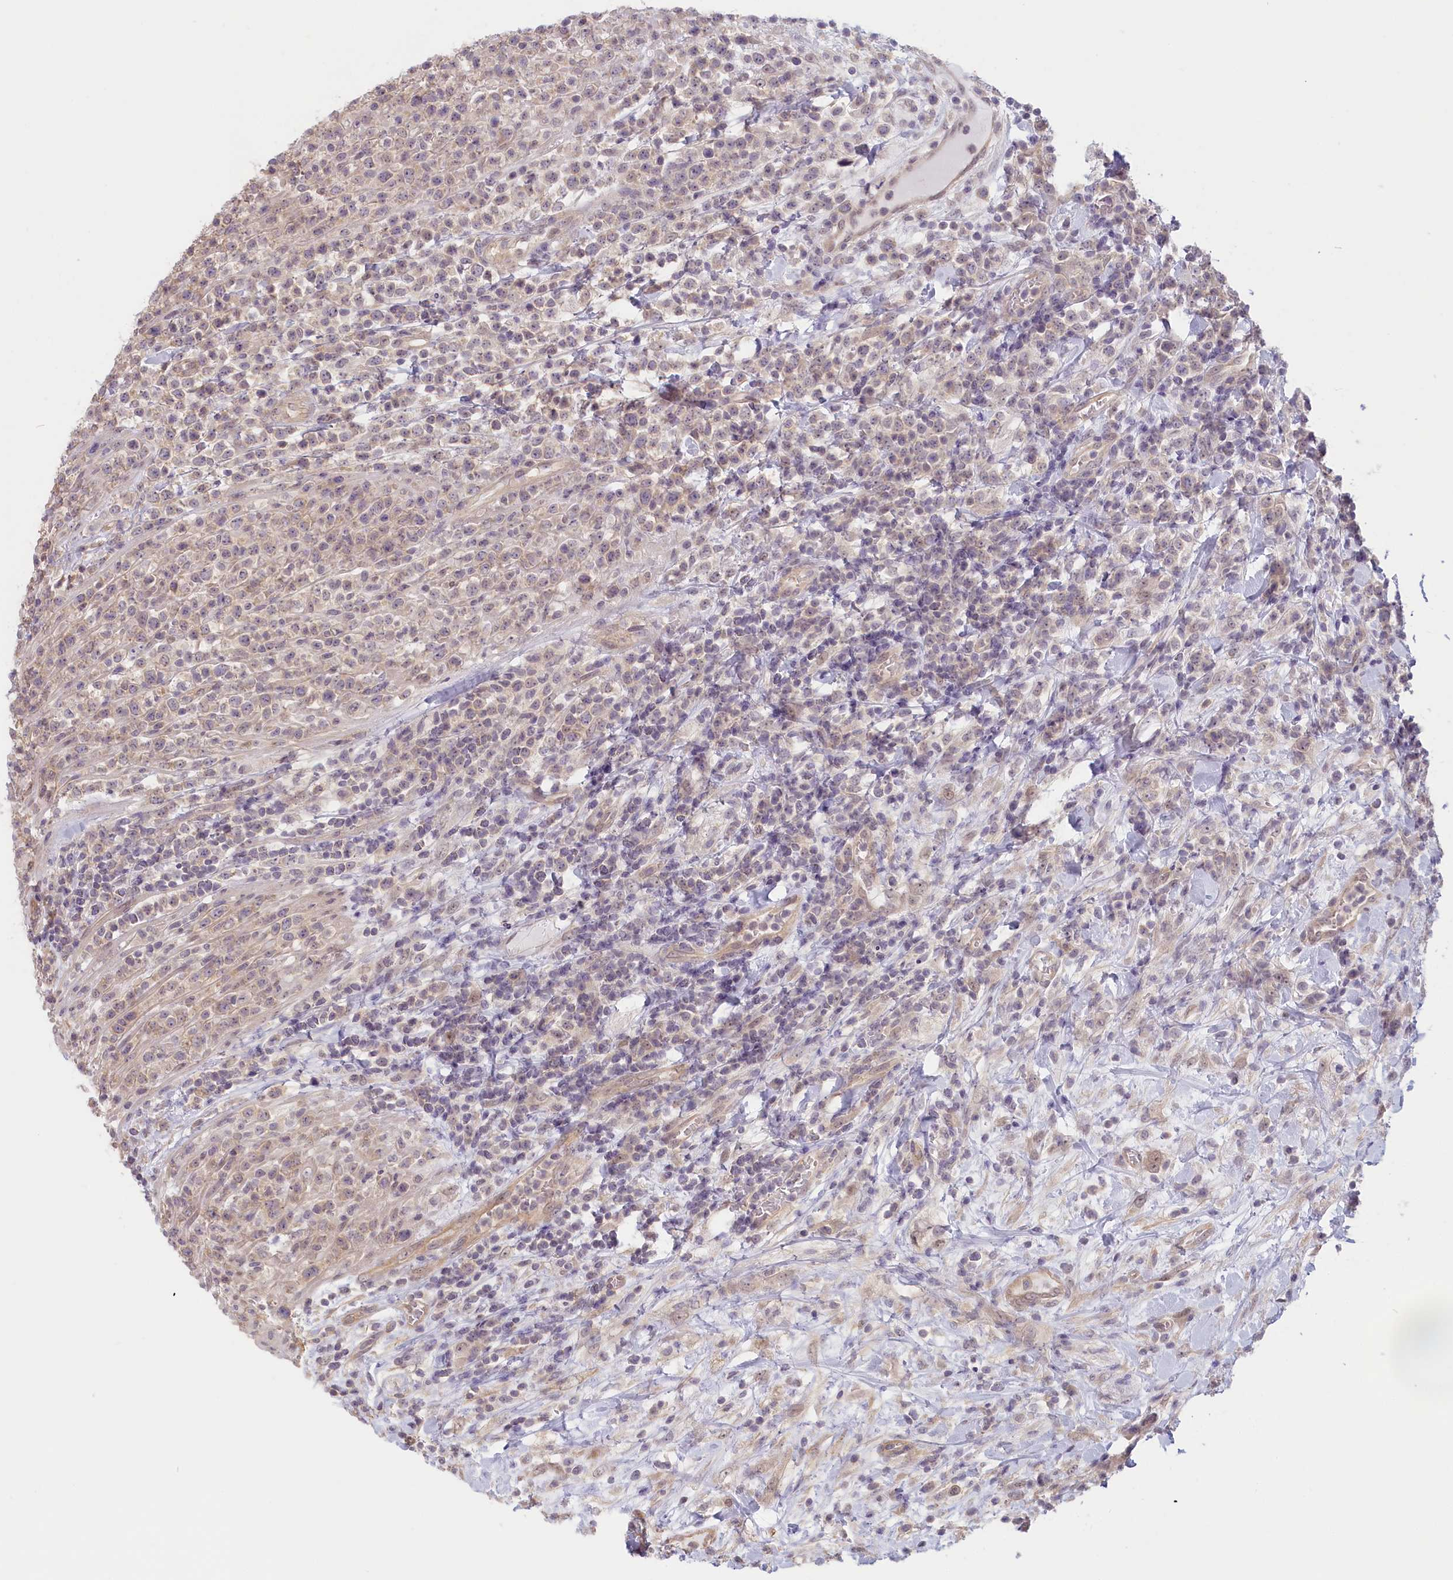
{"staining": {"intensity": "weak", "quantity": "25%-75%", "location": "cytoplasmic/membranous"}, "tissue": "lymphoma", "cell_type": "Tumor cells", "image_type": "cancer", "snomed": [{"axis": "morphology", "description": "Malignant lymphoma, non-Hodgkin's type, High grade"}, {"axis": "topography", "description": "Colon"}], "caption": "Human lymphoma stained for a protein (brown) exhibits weak cytoplasmic/membranous positive expression in approximately 25%-75% of tumor cells.", "gene": "C19orf44", "patient": {"sex": "female", "age": 53}}